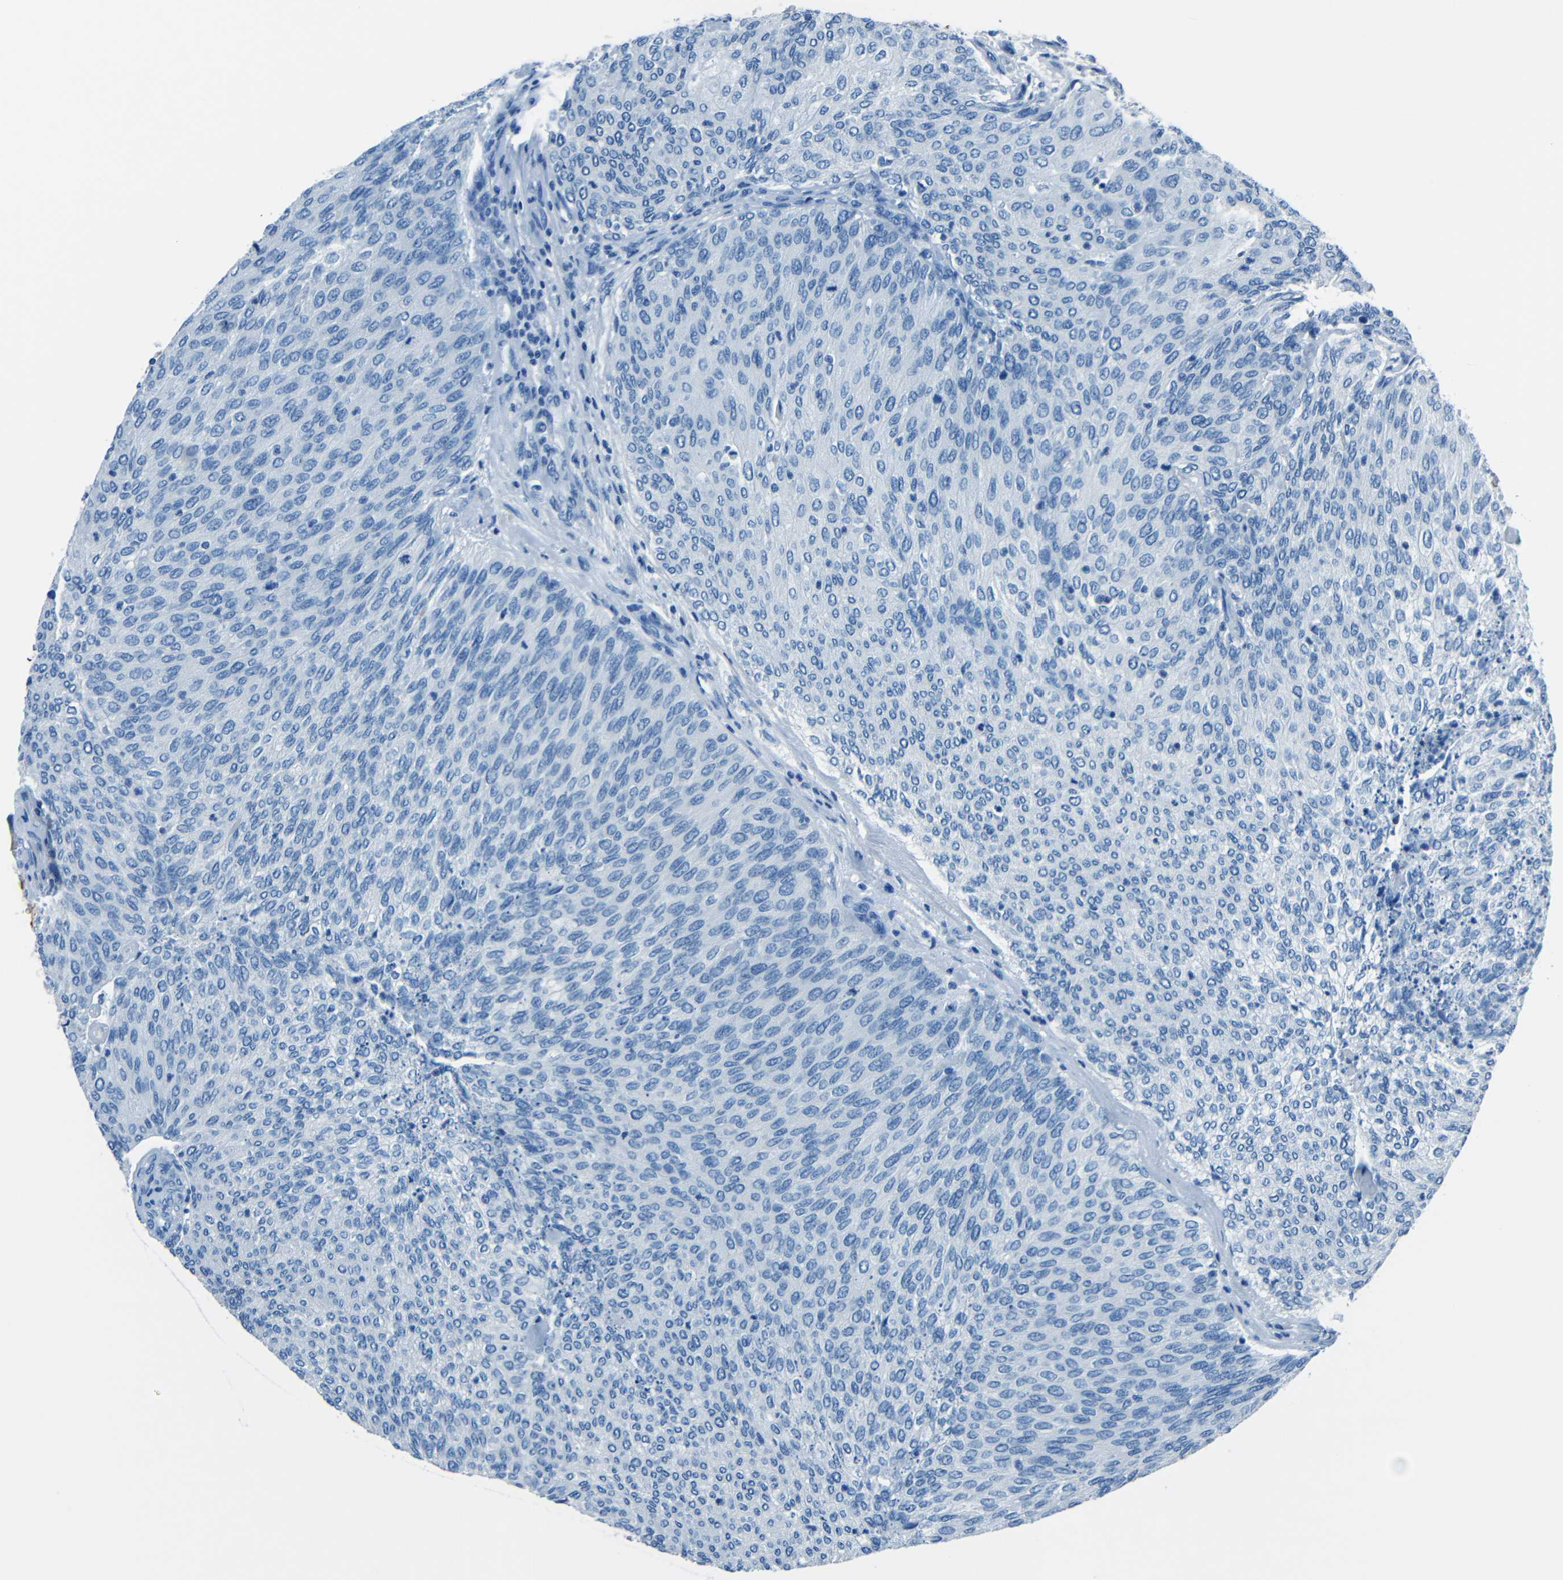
{"staining": {"intensity": "negative", "quantity": "none", "location": "none"}, "tissue": "urothelial cancer", "cell_type": "Tumor cells", "image_type": "cancer", "snomed": [{"axis": "morphology", "description": "Urothelial carcinoma, Low grade"}, {"axis": "topography", "description": "Urinary bladder"}], "caption": "Tumor cells show no significant positivity in low-grade urothelial carcinoma. (Brightfield microscopy of DAB immunohistochemistry at high magnification).", "gene": "FBN2", "patient": {"sex": "female", "age": 79}}